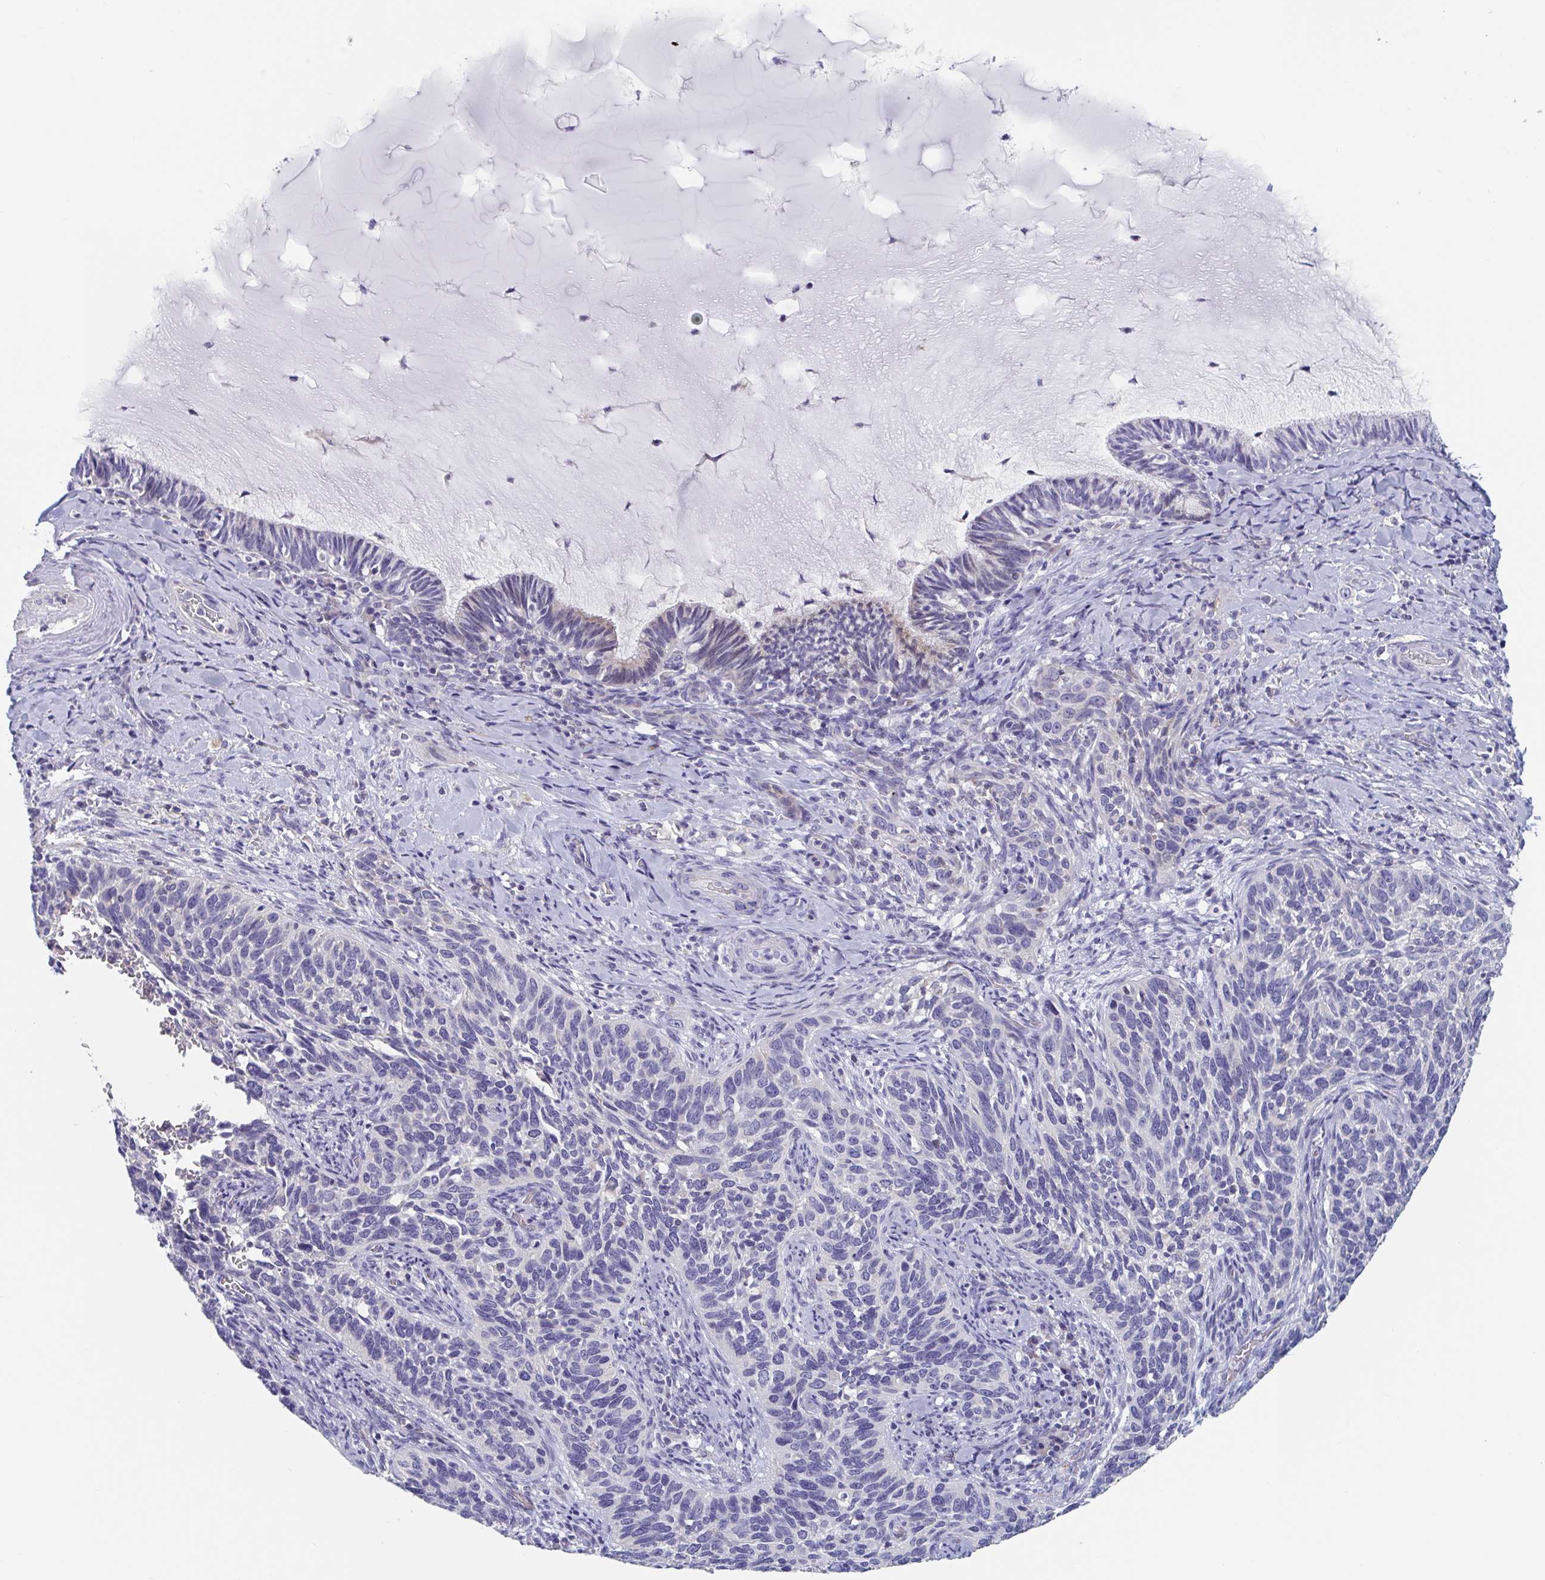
{"staining": {"intensity": "negative", "quantity": "none", "location": "none"}, "tissue": "cervical cancer", "cell_type": "Tumor cells", "image_type": "cancer", "snomed": [{"axis": "morphology", "description": "Squamous cell carcinoma, NOS"}, {"axis": "topography", "description": "Cervix"}], "caption": "Human cervical squamous cell carcinoma stained for a protein using immunohistochemistry displays no positivity in tumor cells.", "gene": "ABHD16A", "patient": {"sex": "female", "age": 51}}